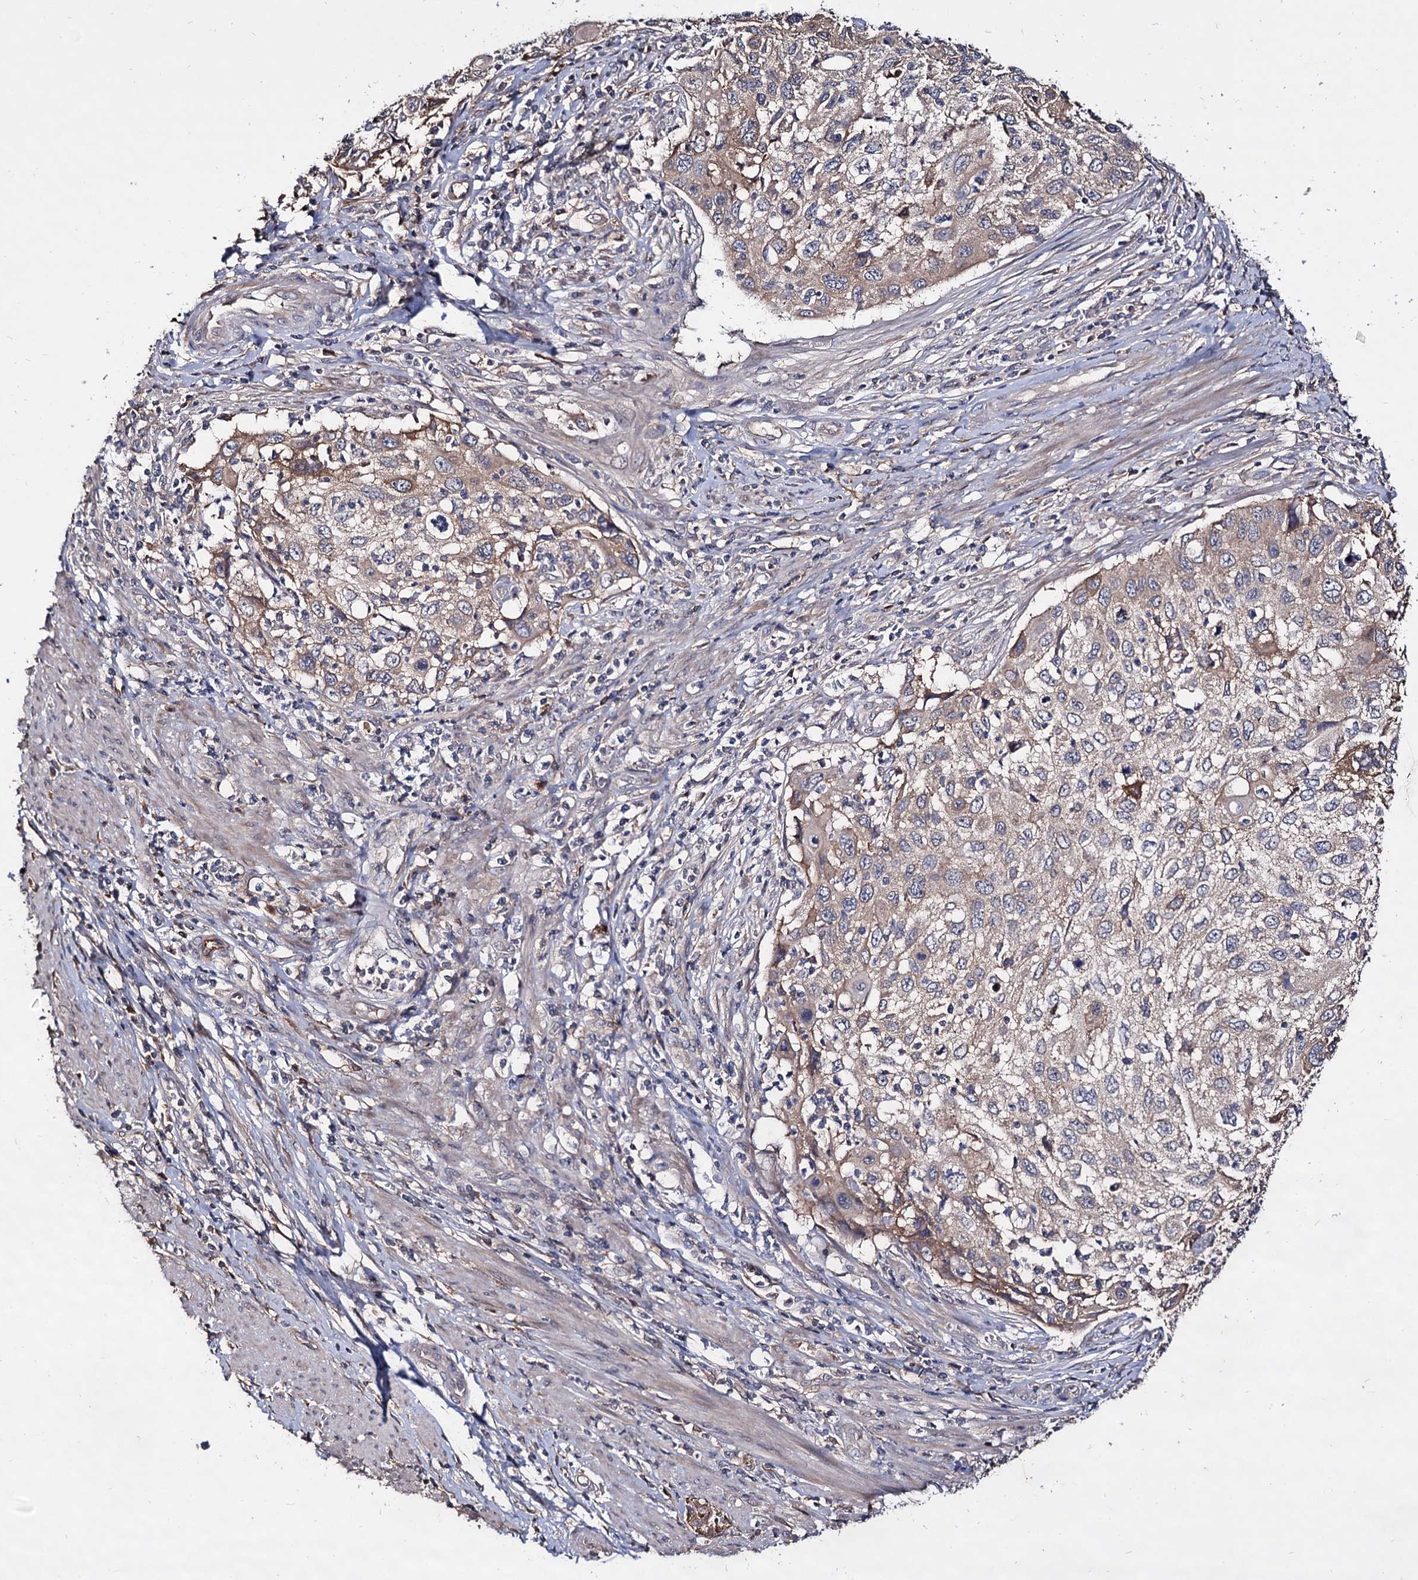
{"staining": {"intensity": "weak", "quantity": ">75%", "location": "cytoplasmic/membranous"}, "tissue": "cervical cancer", "cell_type": "Tumor cells", "image_type": "cancer", "snomed": [{"axis": "morphology", "description": "Squamous cell carcinoma, NOS"}, {"axis": "topography", "description": "Cervix"}], "caption": "Immunohistochemical staining of squamous cell carcinoma (cervical) shows low levels of weak cytoplasmic/membranous staining in about >75% of tumor cells.", "gene": "ARFIP2", "patient": {"sex": "female", "age": 70}}